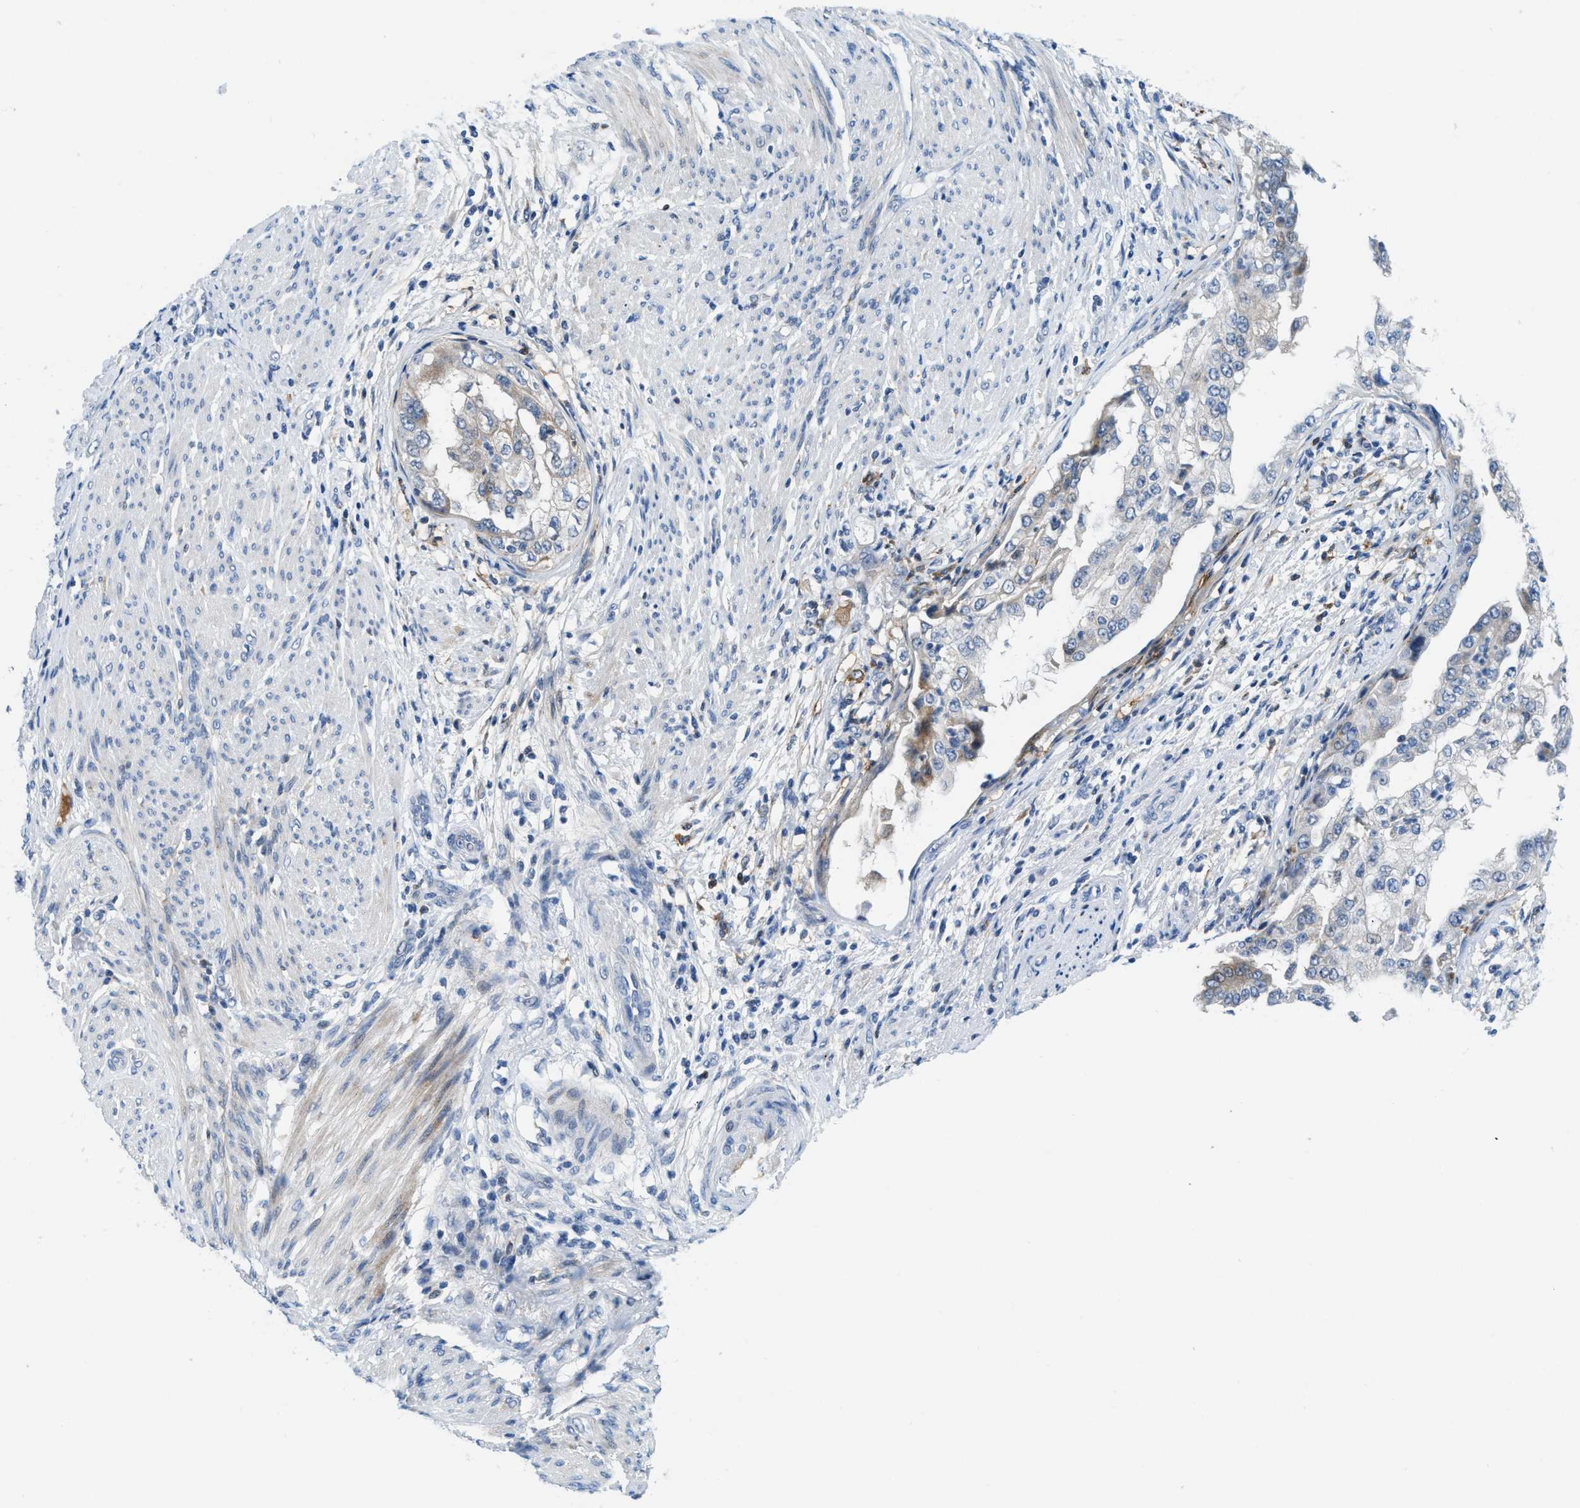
{"staining": {"intensity": "weak", "quantity": "<25%", "location": "cytoplasmic/membranous"}, "tissue": "endometrial cancer", "cell_type": "Tumor cells", "image_type": "cancer", "snomed": [{"axis": "morphology", "description": "Adenocarcinoma, NOS"}, {"axis": "topography", "description": "Endometrium"}], "caption": "A photomicrograph of adenocarcinoma (endometrial) stained for a protein exhibits no brown staining in tumor cells.", "gene": "CFB", "patient": {"sex": "female", "age": 85}}